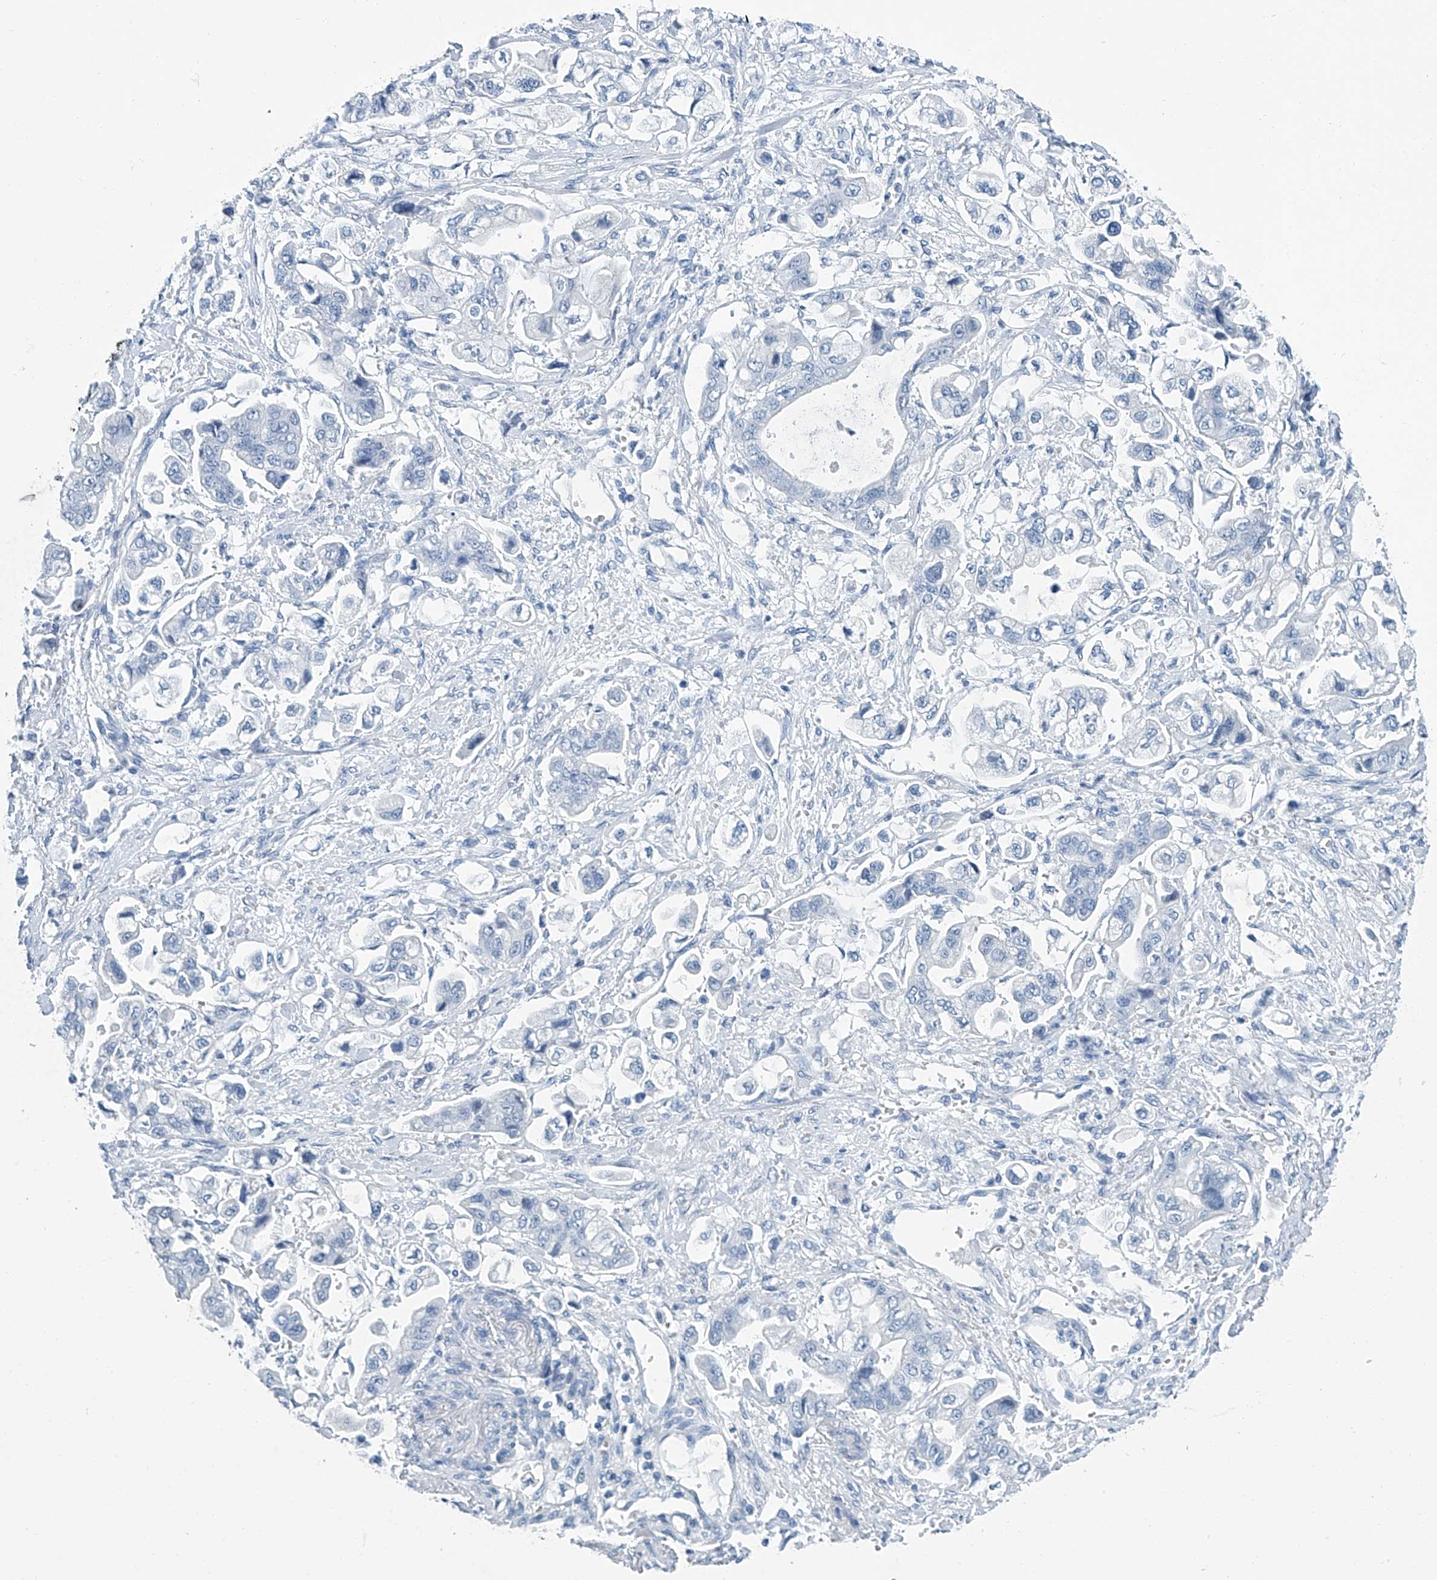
{"staining": {"intensity": "negative", "quantity": "none", "location": "none"}, "tissue": "stomach cancer", "cell_type": "Tumor cells", "image_type": "cancer", "snomed": [{"axis": "morphology", "description": "Adenocarcinoma, NOS"}, {"axis": "topography", "description": "Stomach"}], "caption": "High magnification brightfield microscopy of stomach adenocarcinoma stained with DAB (3,3'-diaminobenzidine) (brown) and counterstained with hematoxylin (blue): tumor cells show no significant positivity. Brightfield microscopy of IHC stained with DAB (3,3'-diaminobenzidine) (brown) and hematoxylin (blue), captured at high magnification.", "gene": "CYP2A7", "patient": {"sex": "male", "age": 62}}